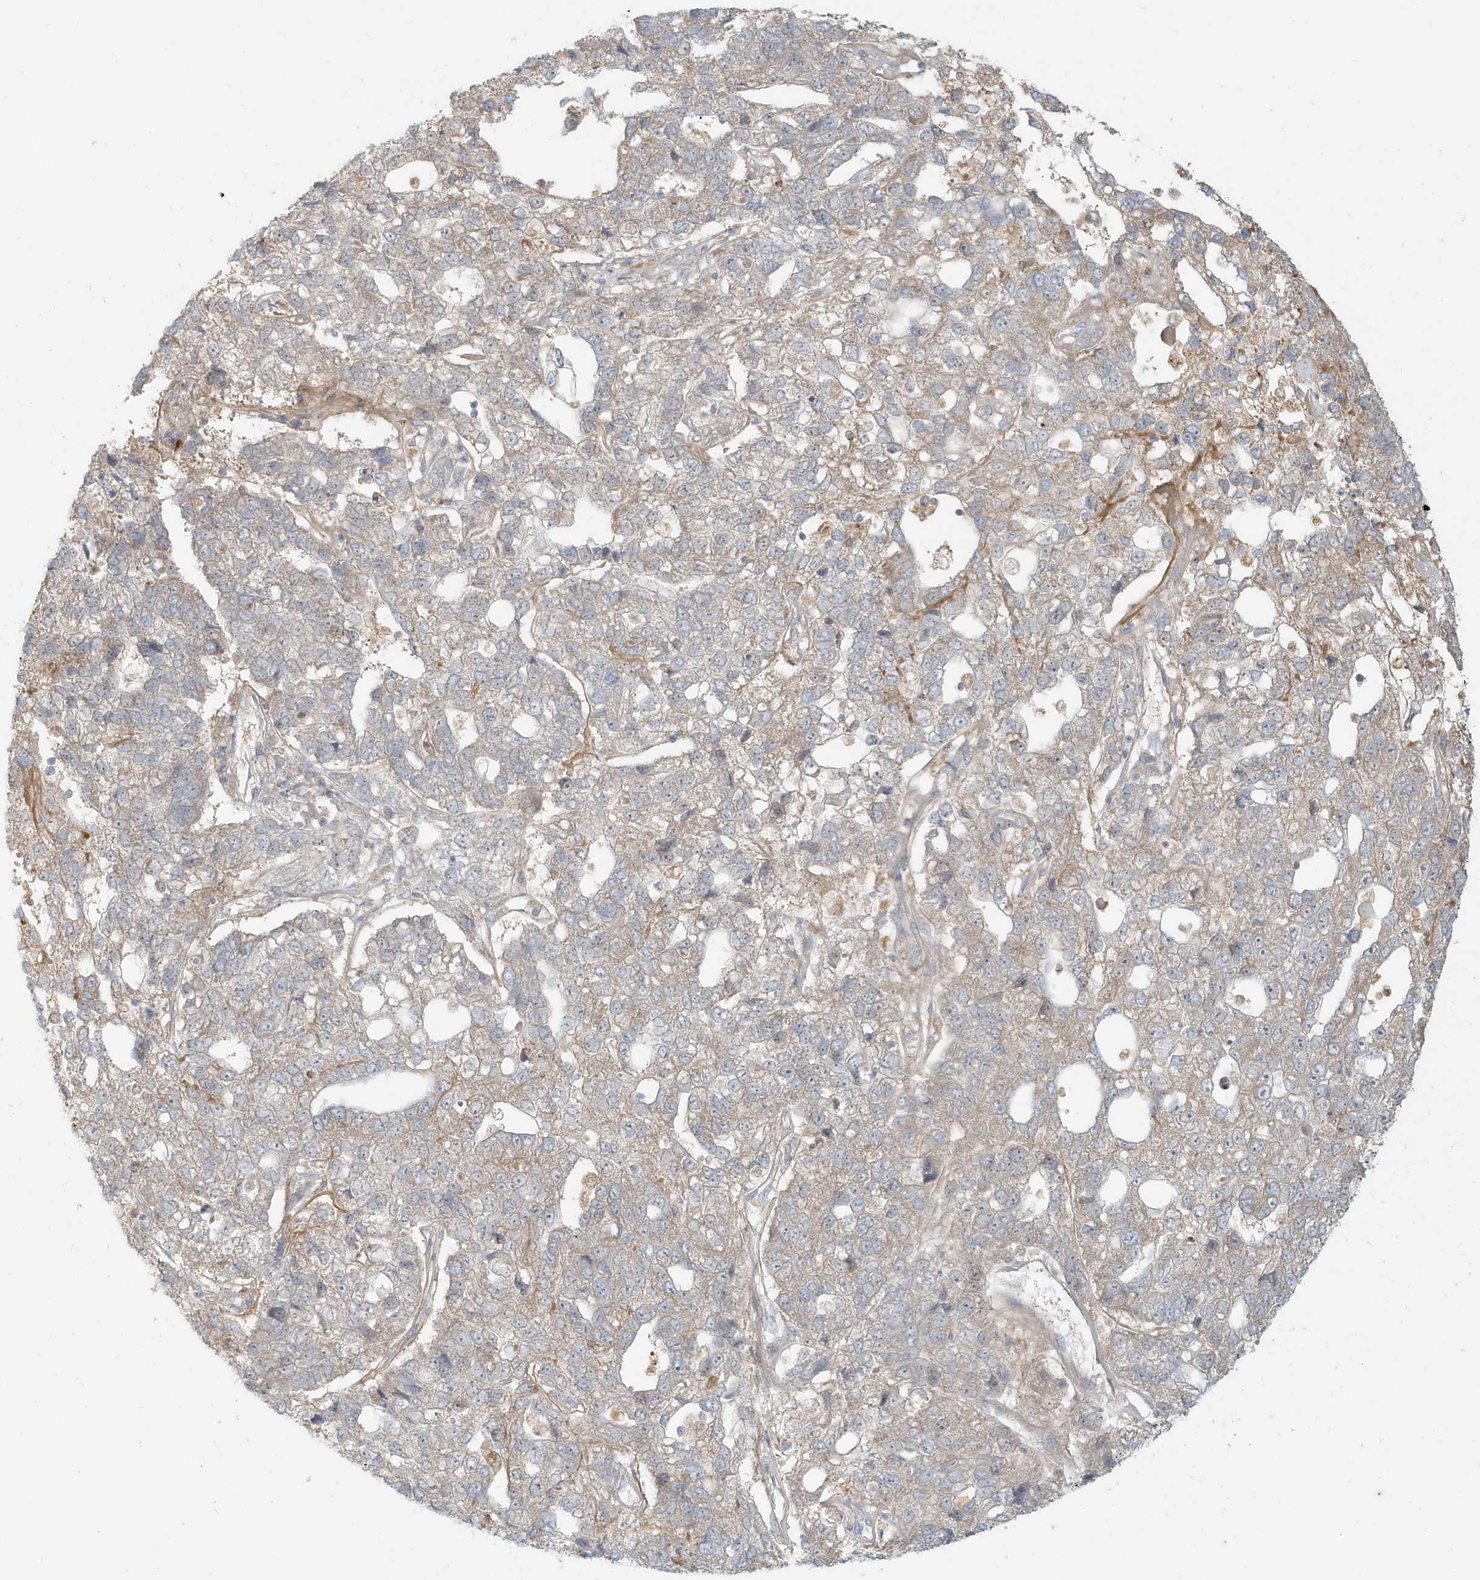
{"staining": {"intensity": "moderate", "quantity": "<25%", "location": "cytoplasmic/membranous"}, "tissue": "pancreatic cancer", "cell_type": "Tumor cells", "image_type": "cancer", "snomed": [{"axis": "morphology", "description": "Adenocarcinoma, NOS"}, {"axis": "topography", "description": "Pancreas"}], "caption": "A histopathology image showing moderate cytoplasmic/membranous staining in approximately <25% of tumor cells in adenocarcinoma (pancreatic), as visualized by brown immunohistochemical staining.", "gene": "MCOLN1", "patient": {"sex": "female", "age": 61}}